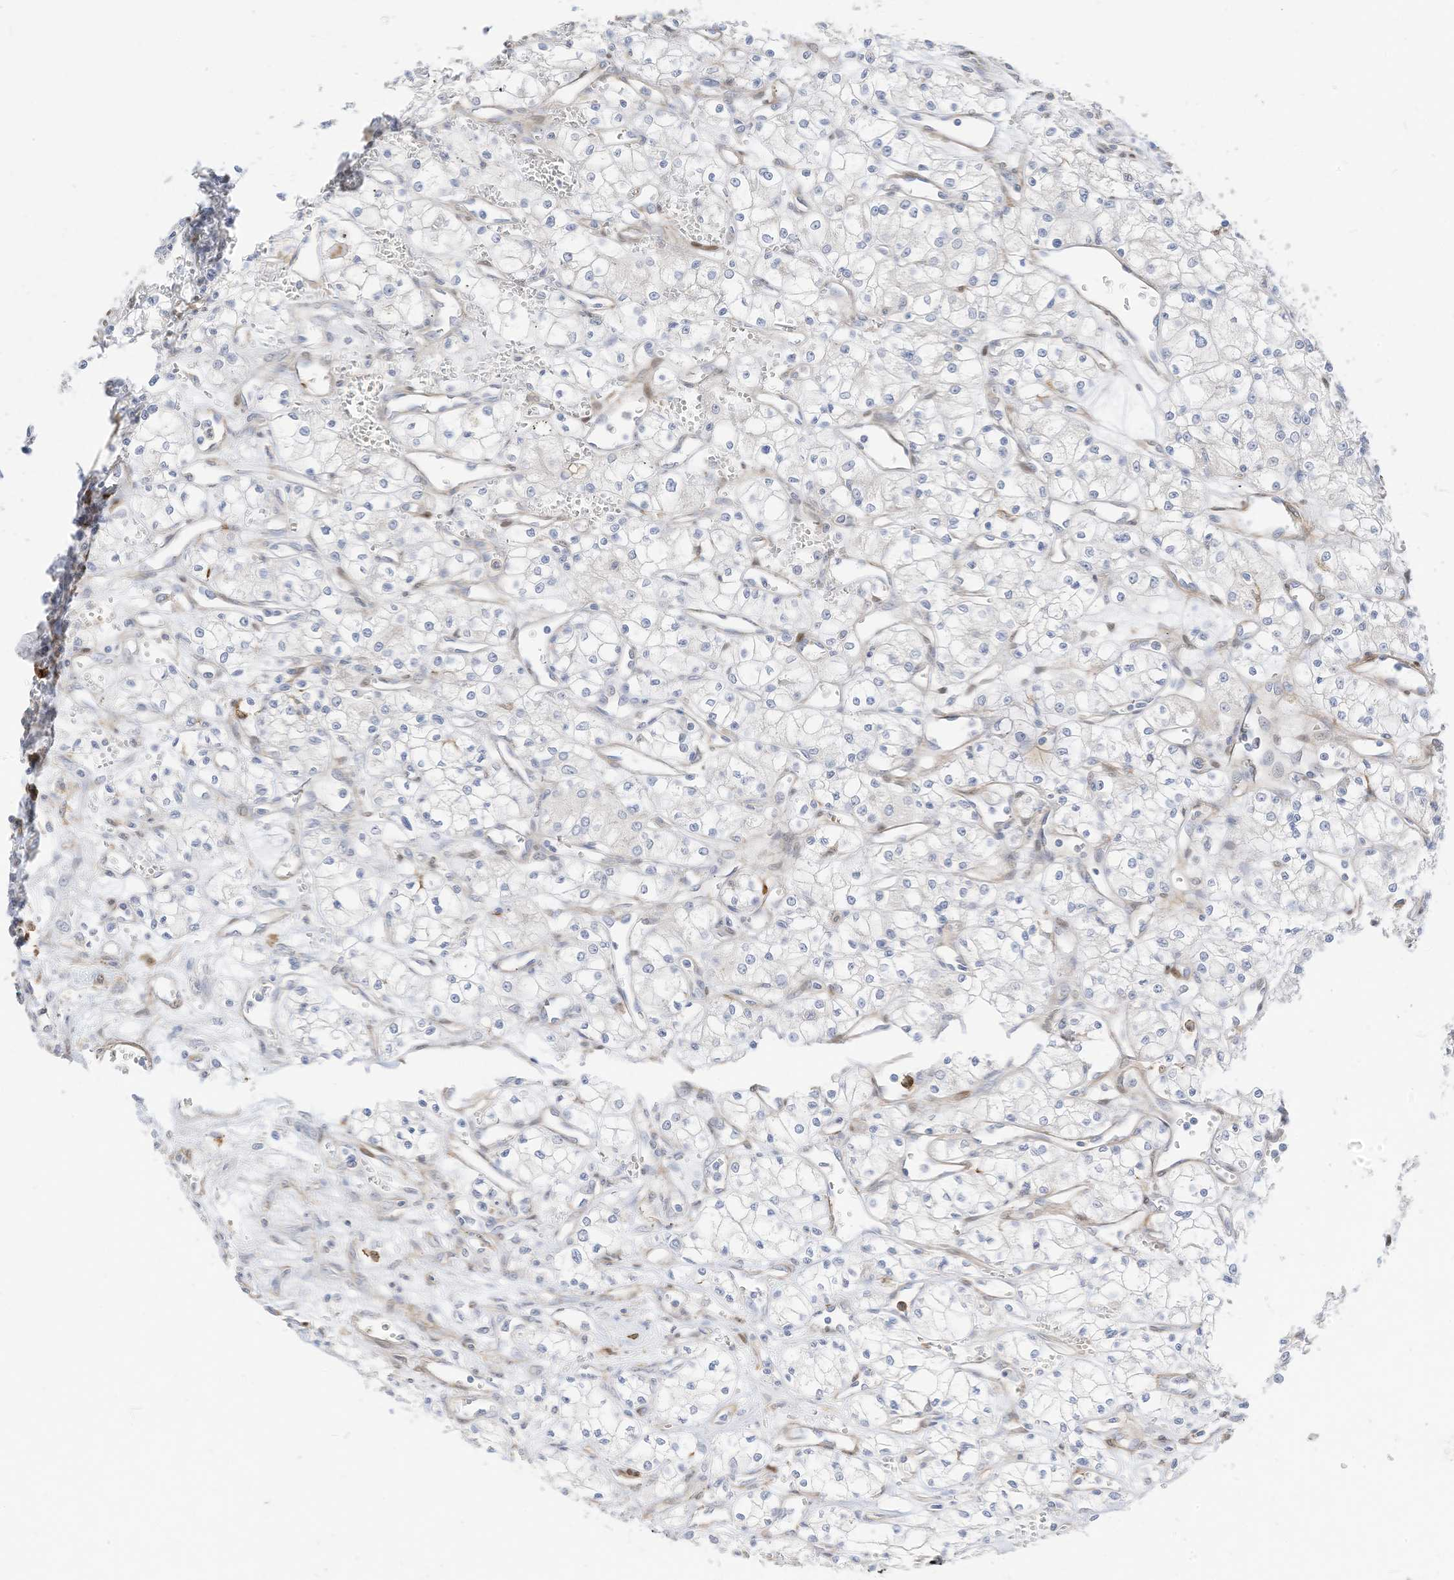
{"staining": {"intensity": "negative", "quantity": "none", "location": "none"}, "tissue": "renal cancer", "cell_type": "Tumor cells", "image_type": "cancer", "snomed": [{"axis": "morphology", "description": "Adenocarcinoma, NOS"}, {"axis": "topography", "description": "Kidney"}], "caption": "IHC image of neoplastic tissue: human renal adenocarcinoma stained with DAB displays no significant protein expression in tumor cells.", "gene": "ATP13A1", "patient": {"sex": "male", "age": 59}}